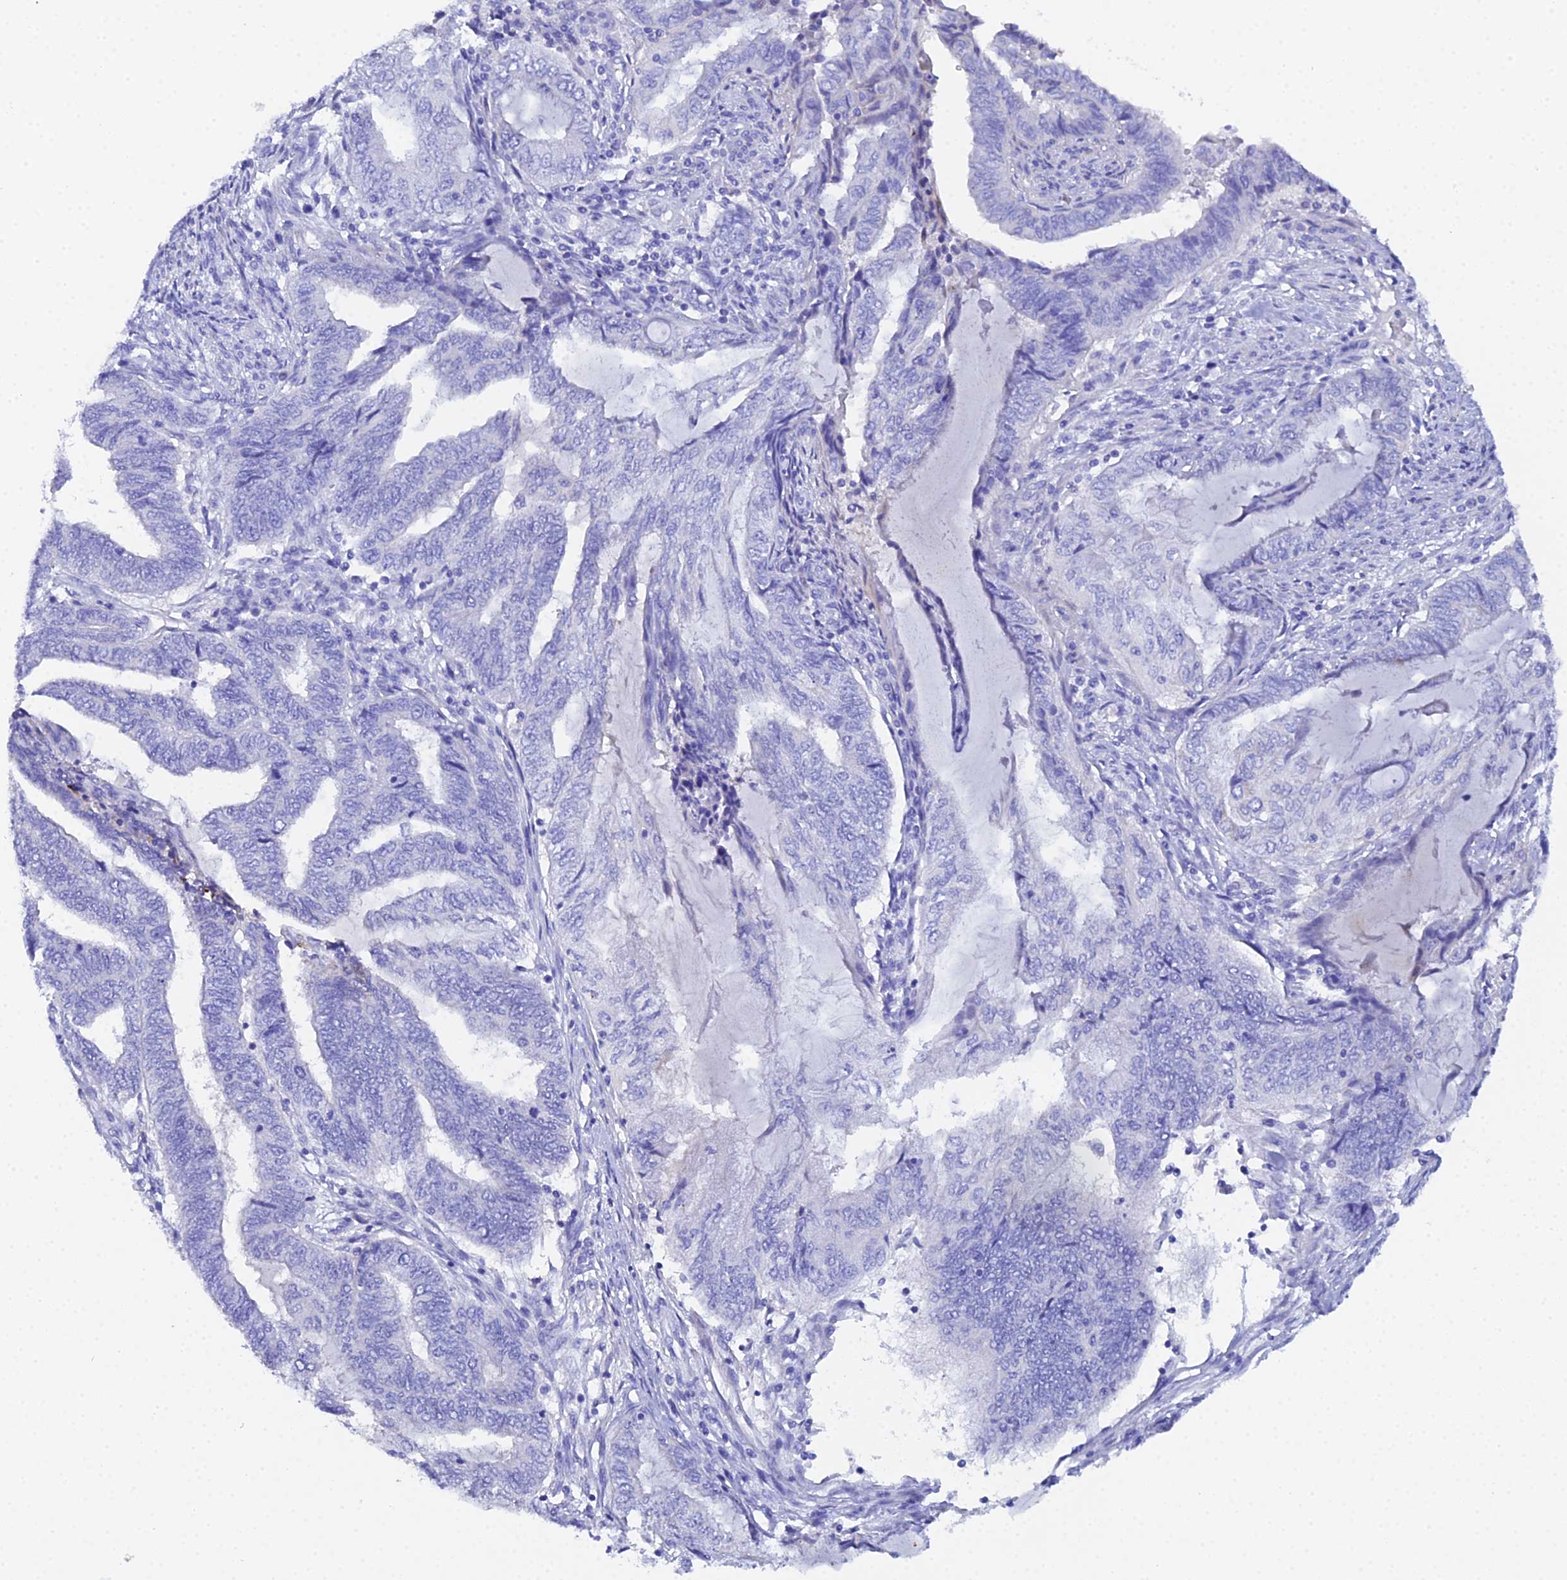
{"staining": {"intensity": "negative", "quantity": "none", "location": "none"}, "tissue": "endometrial cancer", "cell_type": "Tumor cells", "image_type": "cancer", "snomed": [{"axis": "morphology", "description": "Adenocarcinoma, NOS"}, {"axis": "topography", "description": "Uterus"}, {"axis": "topography", "description": "Endometrium"}], "caption": "Immunohistochemistry of adenocarcinoma (endometrial) demonstrates no staining in tumor cells. (Immunohistochemistry (ihc), brightfield microscopy, high magnification).", "gene": "CELA3A", "patient": {"sex": "female", "age": 70}}